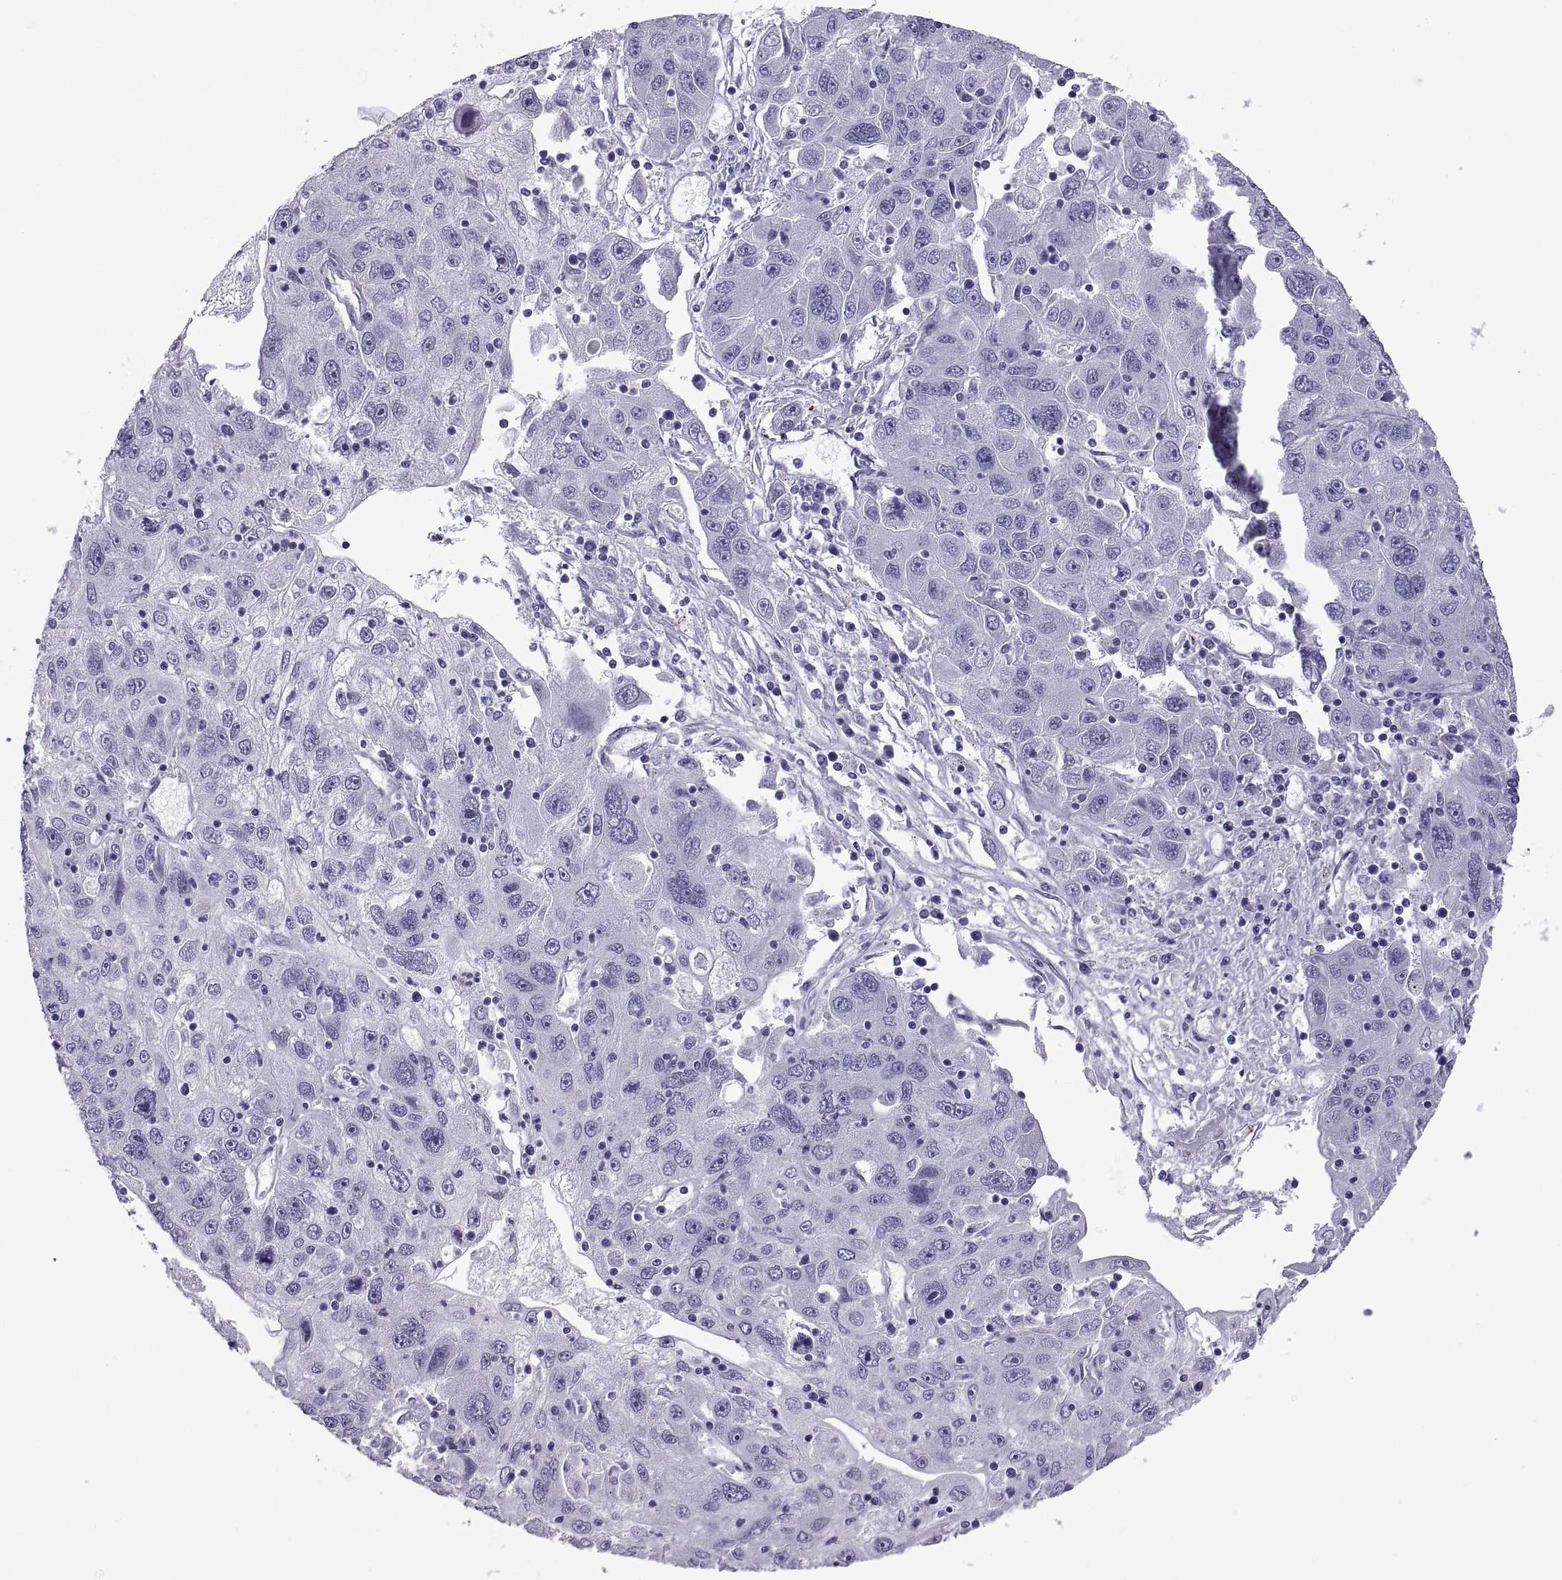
{"staining": {"intensity": "negative", "quantity": "none", "location": "none"}, "tissue": "stomach cancer", "cell_type": "Tumor cells", "image_type": "cancer", "snomed": [{"axis": "morphology", "description": "Adenocarcinoma, NOS"}, {"axis": "topography", "description": "Stomach"}], "caption": "There is no significant positivity in tumor cells of adenocarcinoma (stomach).", "gene": "SPDYE1", "patient": {"sex": "male", "age": 56}}